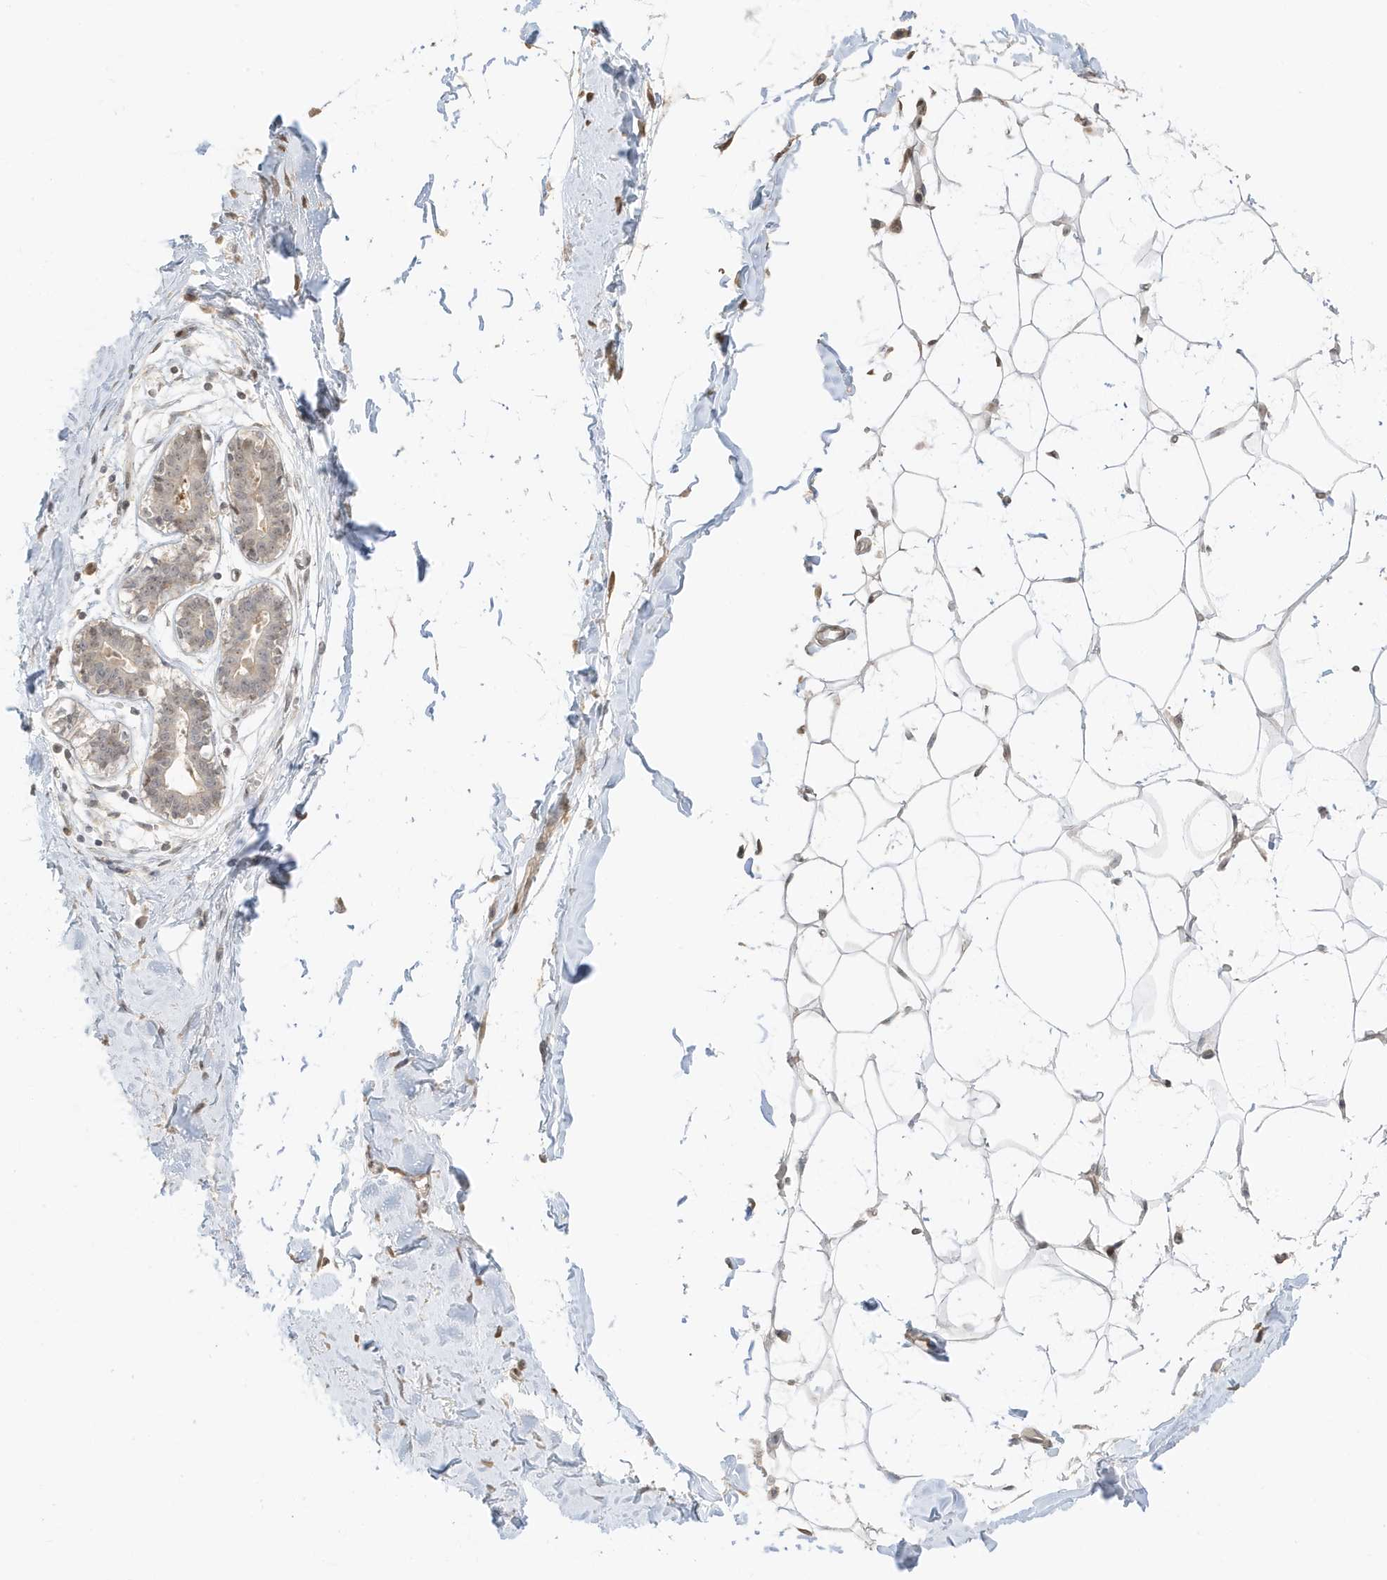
{"staining": {"intensity": "weak", "quantity": "25%-75%", "location": "nuclear"}, "tissue": "breast", "cell_type": "Adipocytes", "image_type": "normal", "snomed": [{"axis": "morphology", "description": "Normal tissue, NOS"}, {"axis": "topography", "description": "Breast"}], "caption": "Weak nuclear positivity is seen in approximately 25%-75% of adipocytes in normal breast.", "gene": "ZBTB41", "patient": {"sex": "female", "age": 27}}